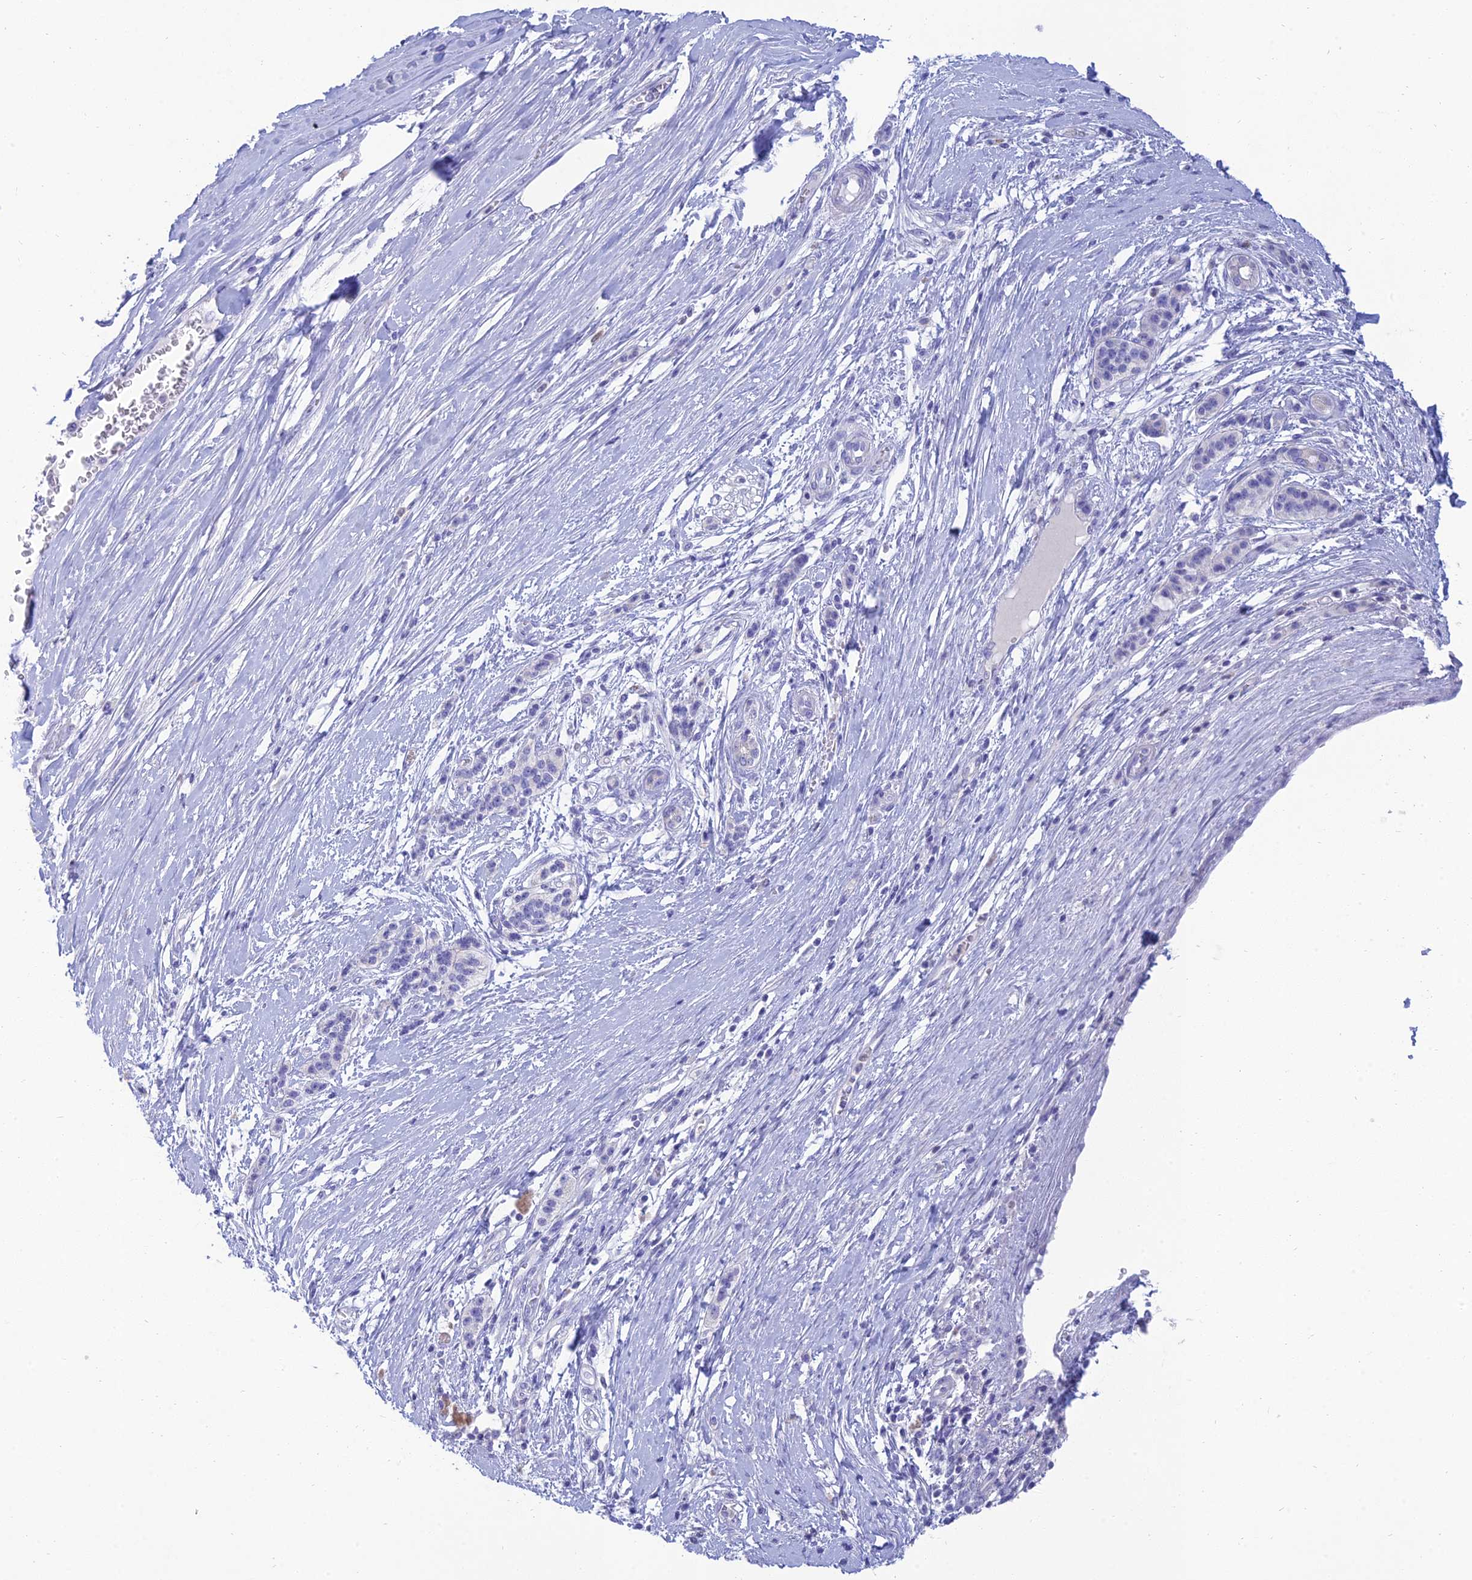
{"staining": {"intensity": "negative", "quantity": "none", "location": "none"}, "tissue": "pancreatic cancer", "cell_type": "Tumor cells", "image_type": "cancer", "snomed": [{"axis": "morphology", "description": "Adenocarcinoma, NOS"}, {"axis": "topography", "description": "Pancreas"}], "caption": "Tumor cells show no significant staining in pancreatic adenocarcinoma. The staining was performed using DAB (3,3'-diaminobenzidine) to visualize the protein expression in brown, while the nuclei were stained in blue with hematoxylin (Magnification: 20x).", "gene": "MAL2", "patient": {"sex": "male", "age": 50}}